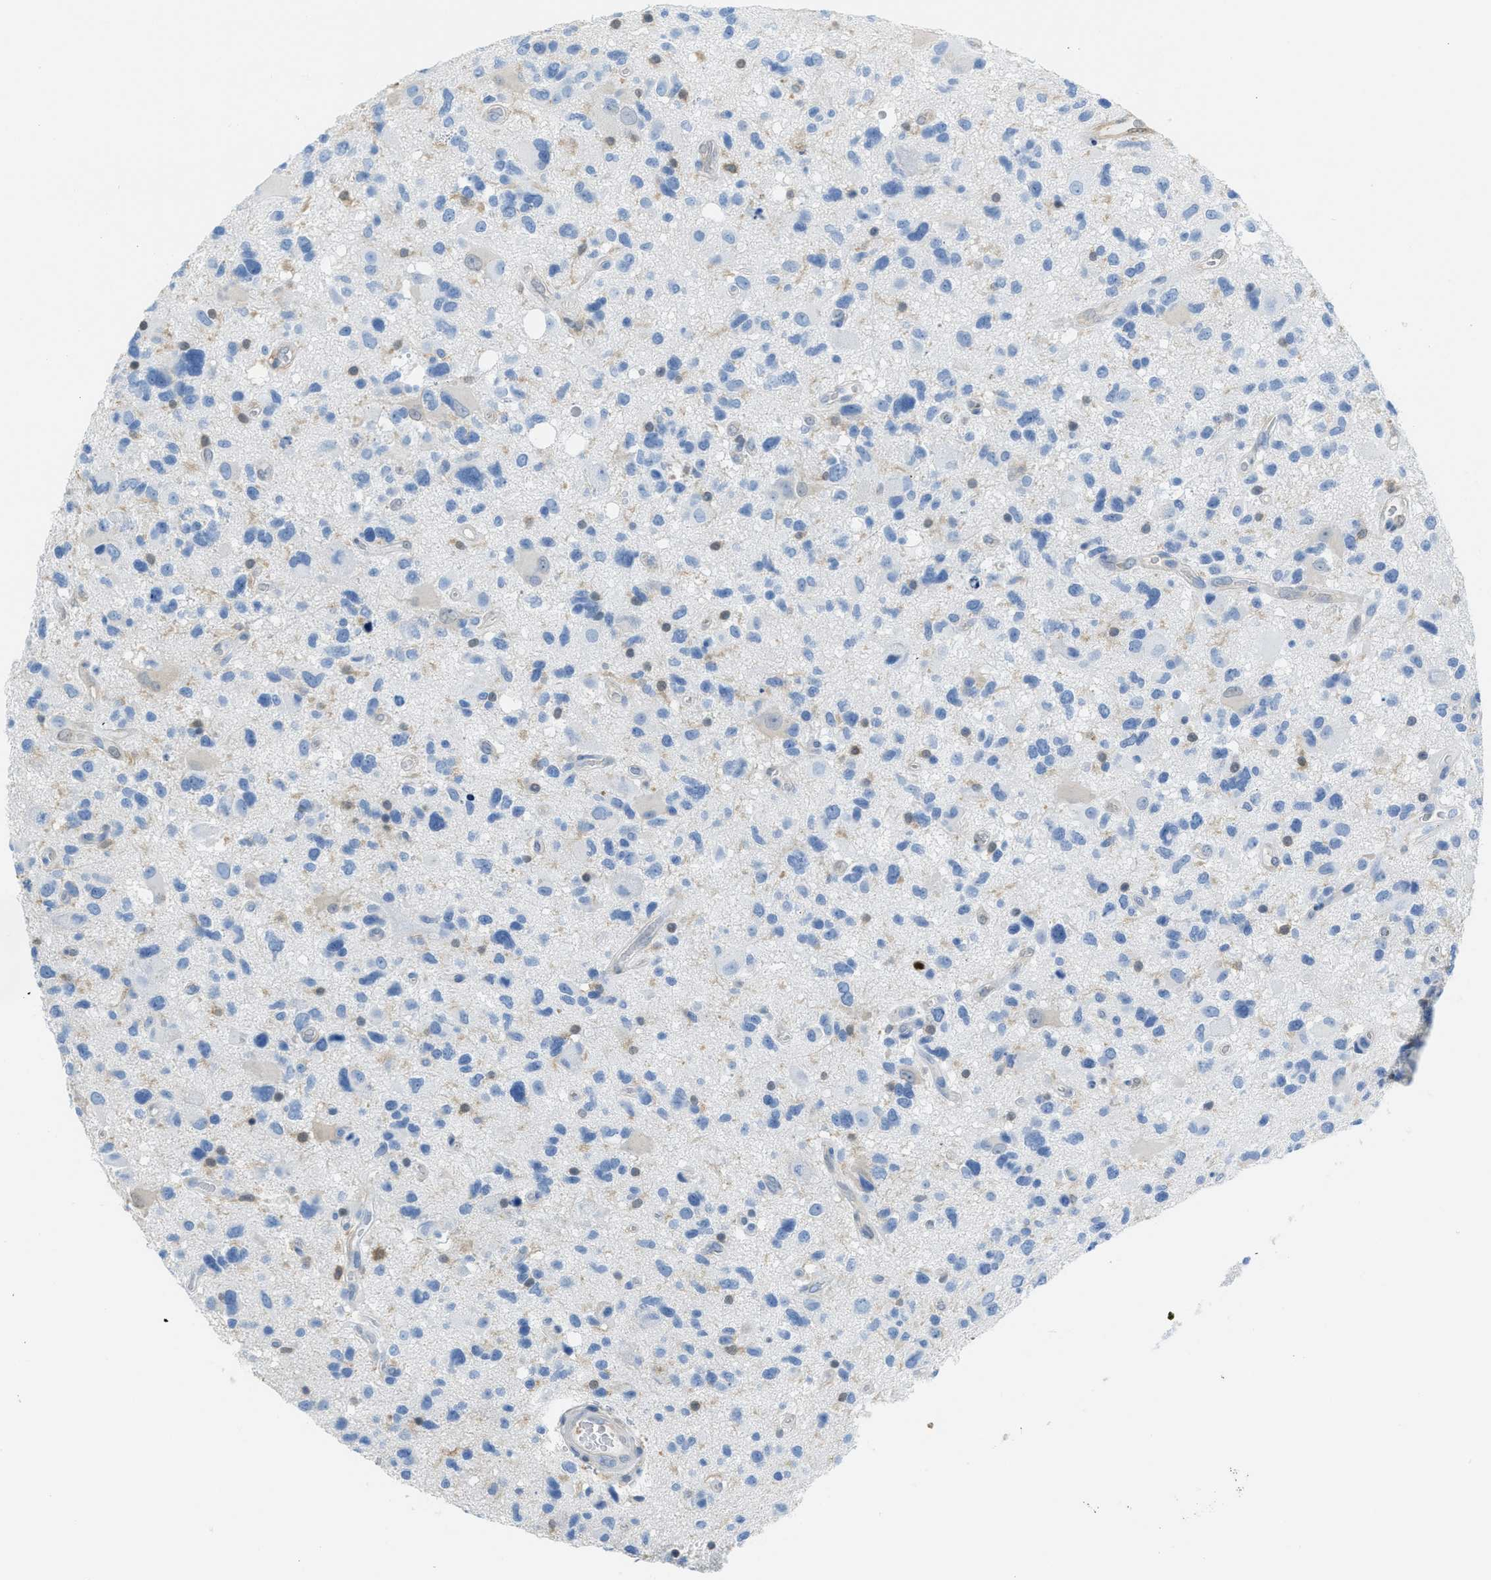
{"staining": {"intensity": "negative", "quantity": "none", "location": "none"}, "tissue": "glioma", "cell_type": "Tumor cells", "image_type": "cancer", "snomed": [{"axis": "morphology", "description": "Glioma, malignant, High grade"}, {"axis": "topography", "description": "Brain"}], "caption": "Immunohistochemistry image of human malignant glioma (high-grade) stained for a protein (brown), which reveals no expression in tumor cells.", "gene": "SERPINB1", "patient": {"sex": "male", "age": 33}}